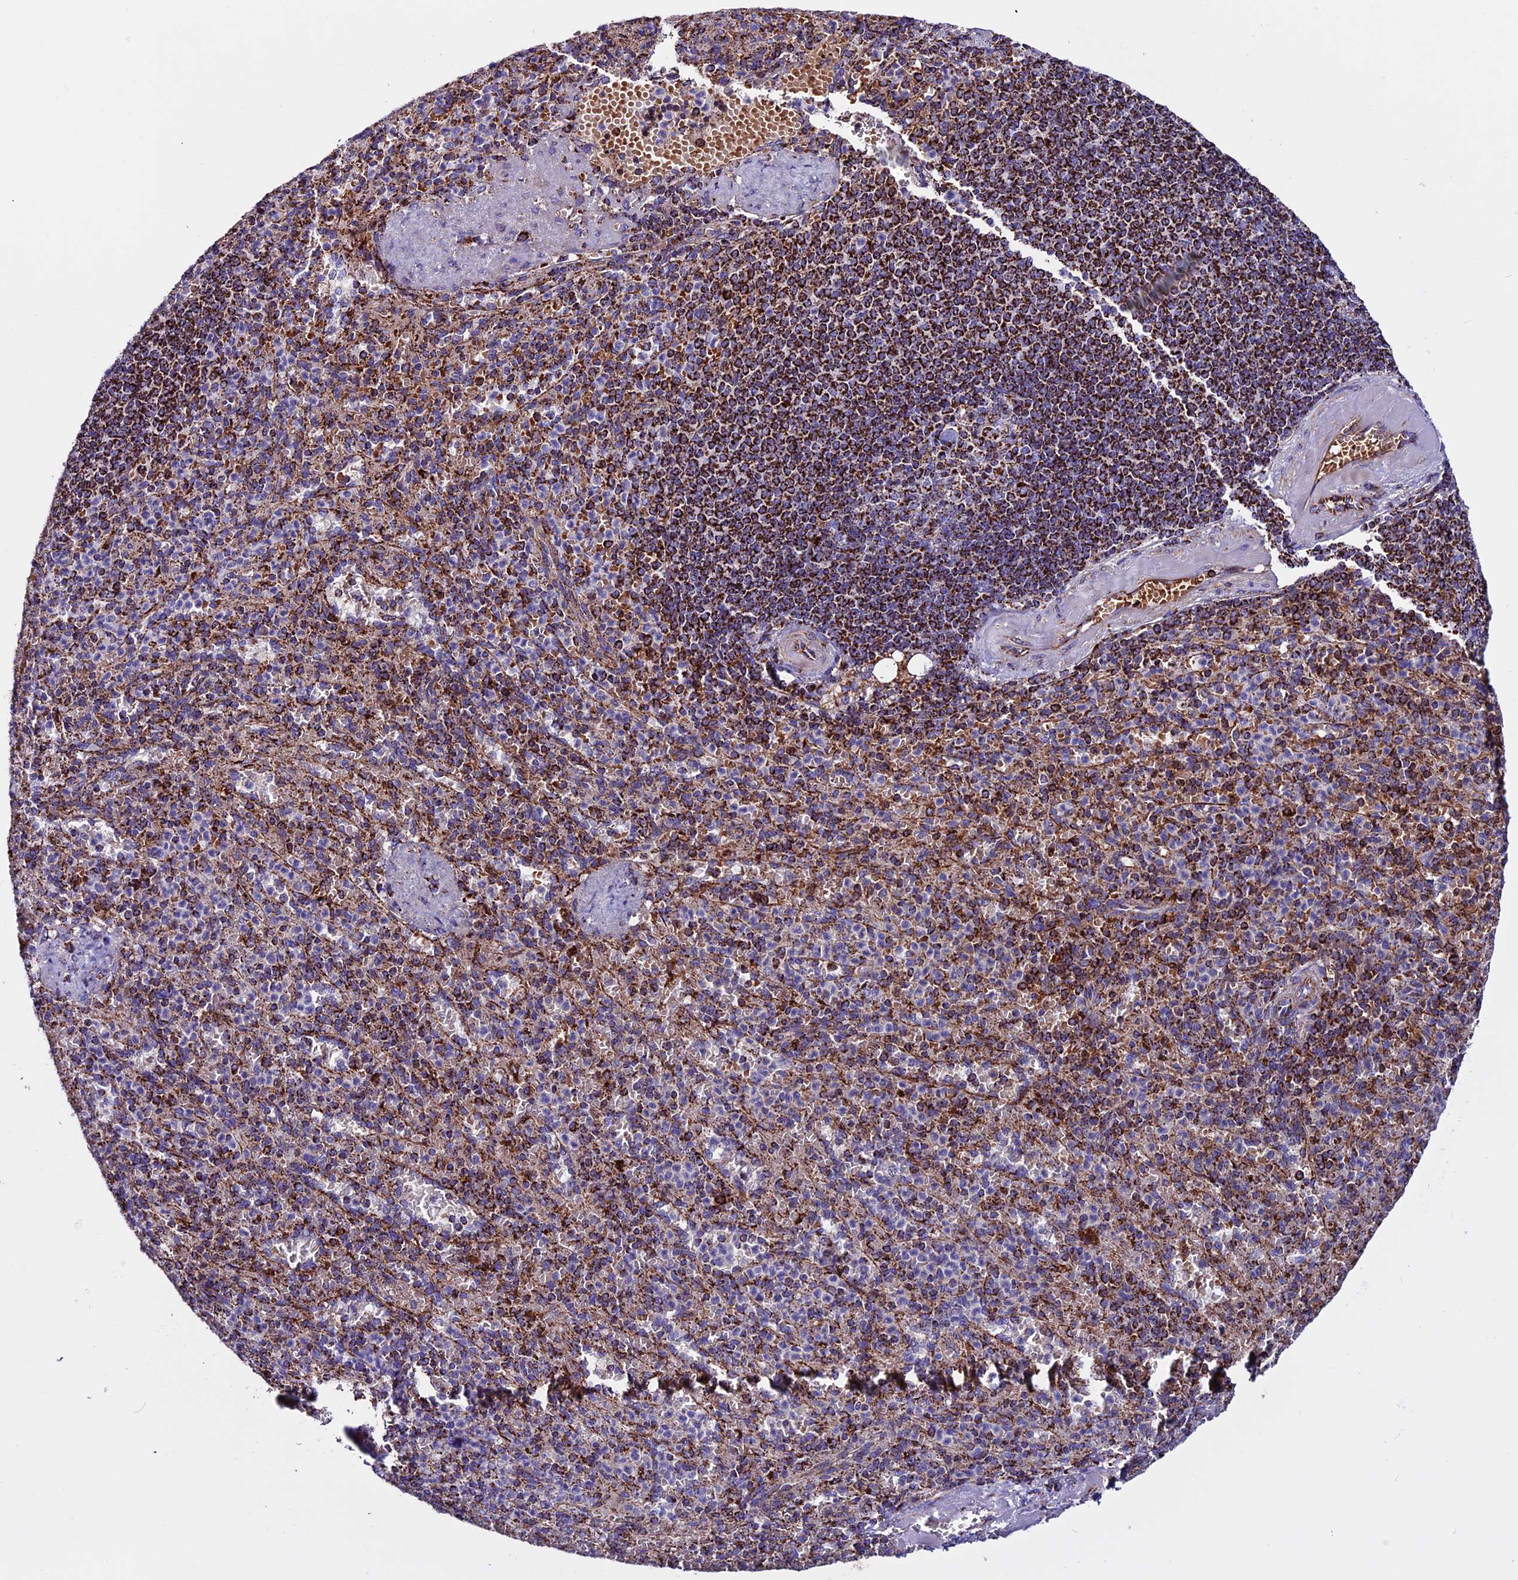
{"staining": {"intensity": "strong", "quantity": ">75%", "location": "cytoplasmic/membranous"}, "tissue": "spleen", "cell_type": "Cells in red pulp", "image_type": "normal", "snomed": [{"axis": "morphology", "description": "Normal tissue, NOS"}, {"axis": "topography", "description": "Spleen"}], "caption": "Immunohistochemical staining of normal human spleen demonstrates >75% levels of strong cytoplasmic/membranous protein staining in about >75% of cells in red pulp.", "gene": "CX3CL1", "patient": {"sex": "female", "age": 74}}